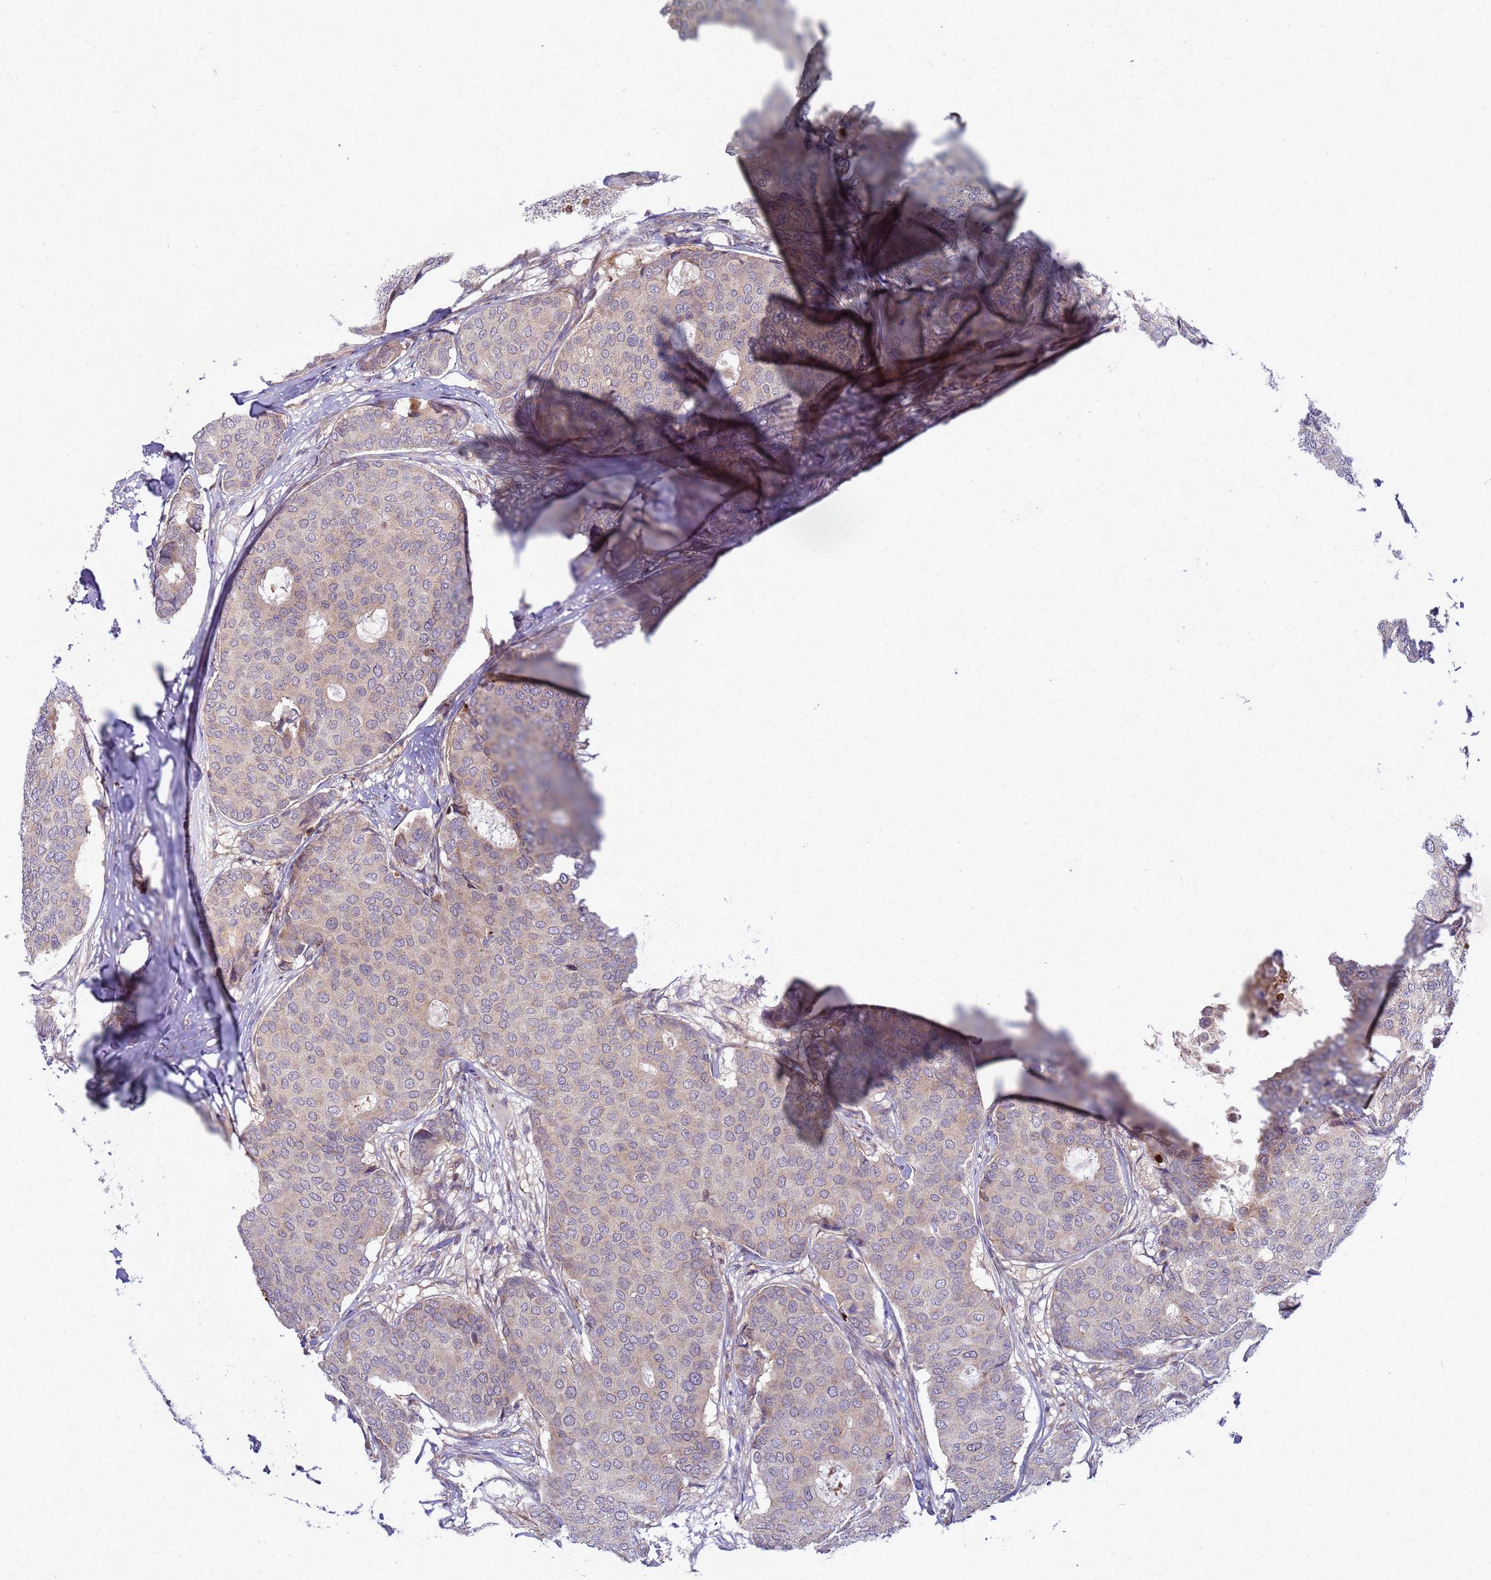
{"staining": {"intensity": "weak", "quantity": "25%-75%", "location": "cytoplasmic/membranous"}, "tissue": "breast cancer", "cell_type": "Tumor cells", "image_type": "cancer", "snomed": [{"axis": "morphology", "description": "Duct carcinoma"}, {"axis": "topography", "description": "Breast"}], "caption": "IHC histopathology image of breast cancer (intraductal carcinoma) stained for a protein (brown), which displays low levels of weak cytoplasmic/membranous positivity in about 25%-75% of tumor cells.", "gene": "C12orf43", "patient": {"sex": "female", "age": 75}}